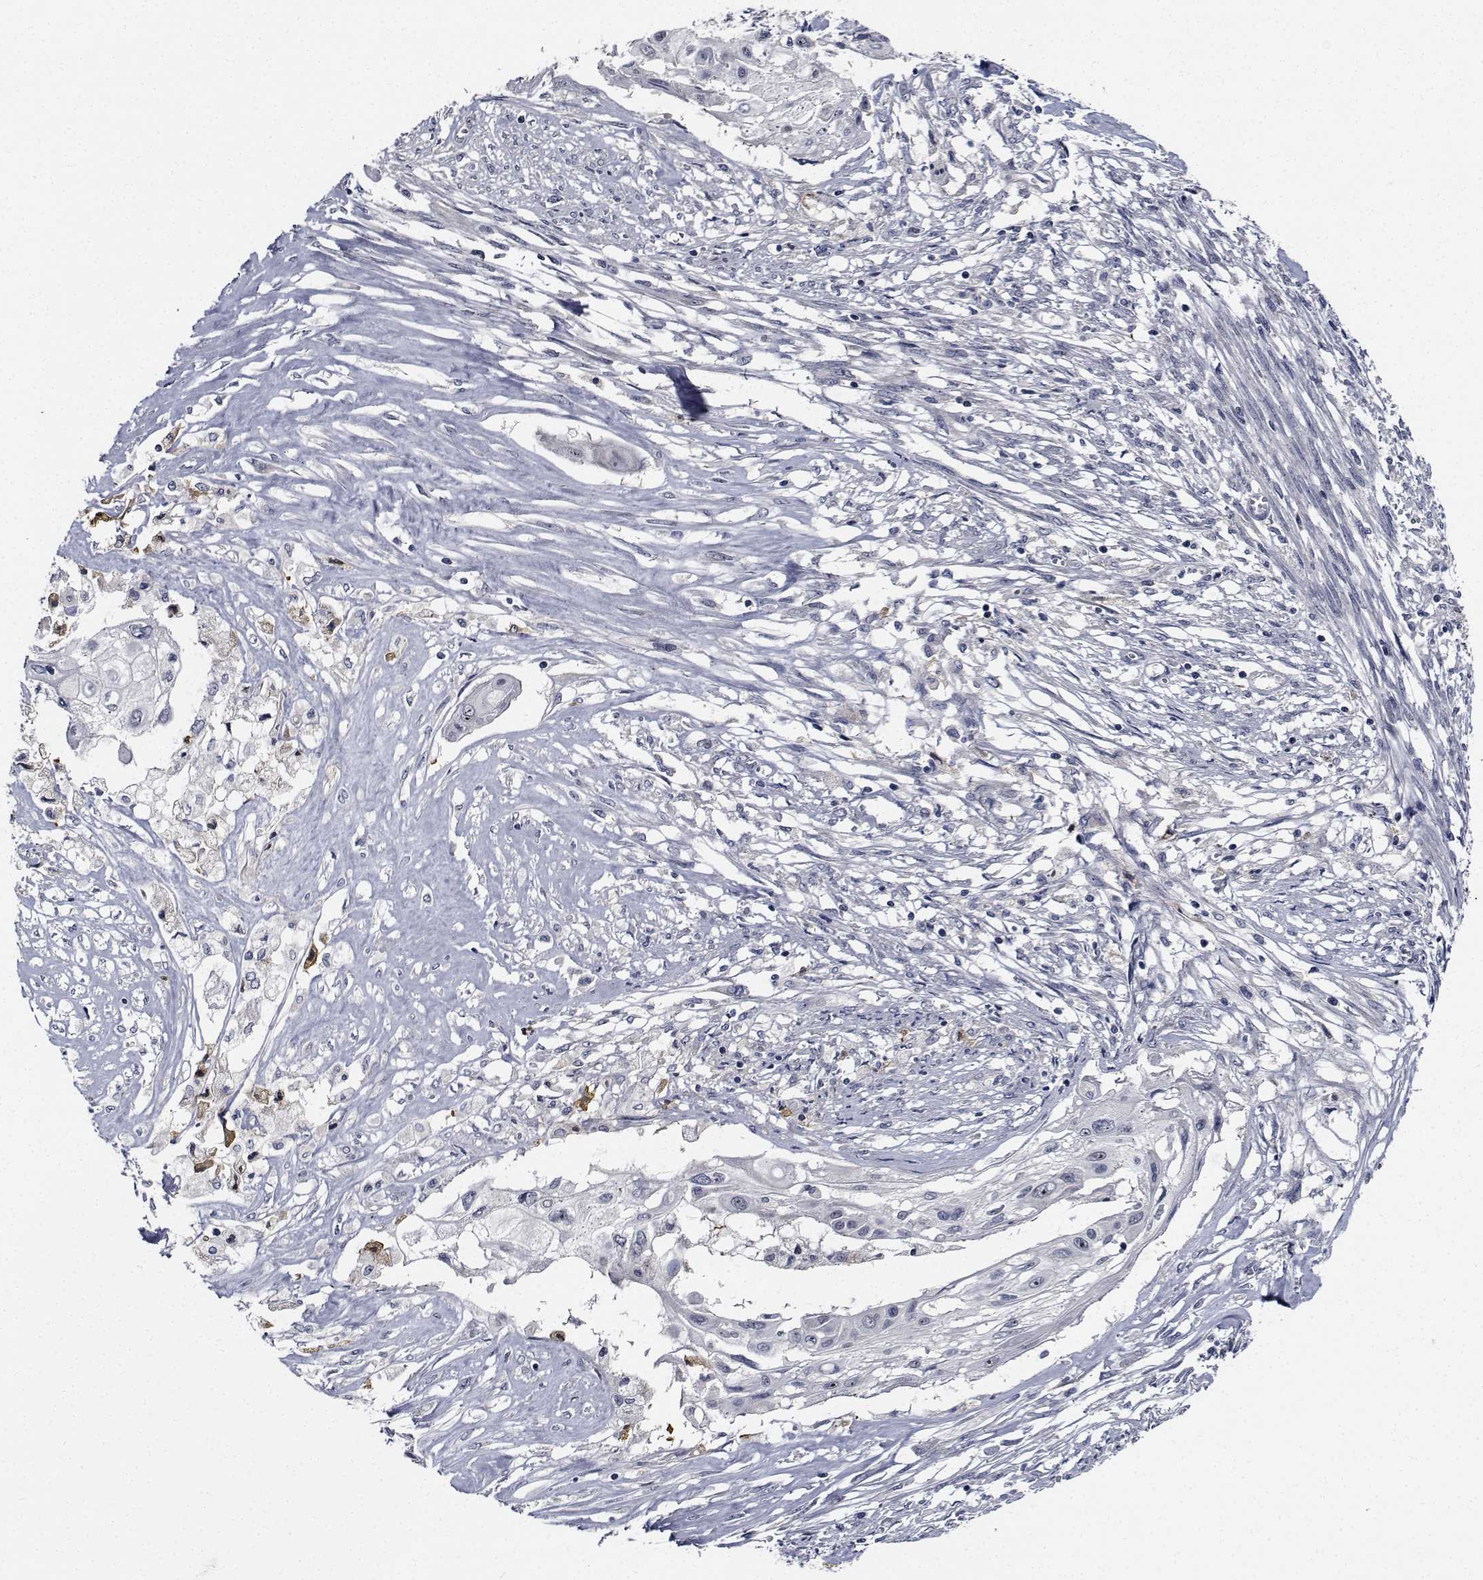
{"staining": {"intensity": "negative", "quantity": "none", "location": "none"}, "tissue": "cervical cancer", "cell_type": "Tumor cells", "image_type": "cancer", "snomed": [{"axis": "morphology", "description": "Squamous cell carcinoma, NOS"}, {"axis": "topography", "description": "Cervix"}], "caption": "The image reveals no staining of tumor cells in cervical squamous cell carcinoma.", "gene": "NVL", "patient": {"sex": "female", "age": 49}}